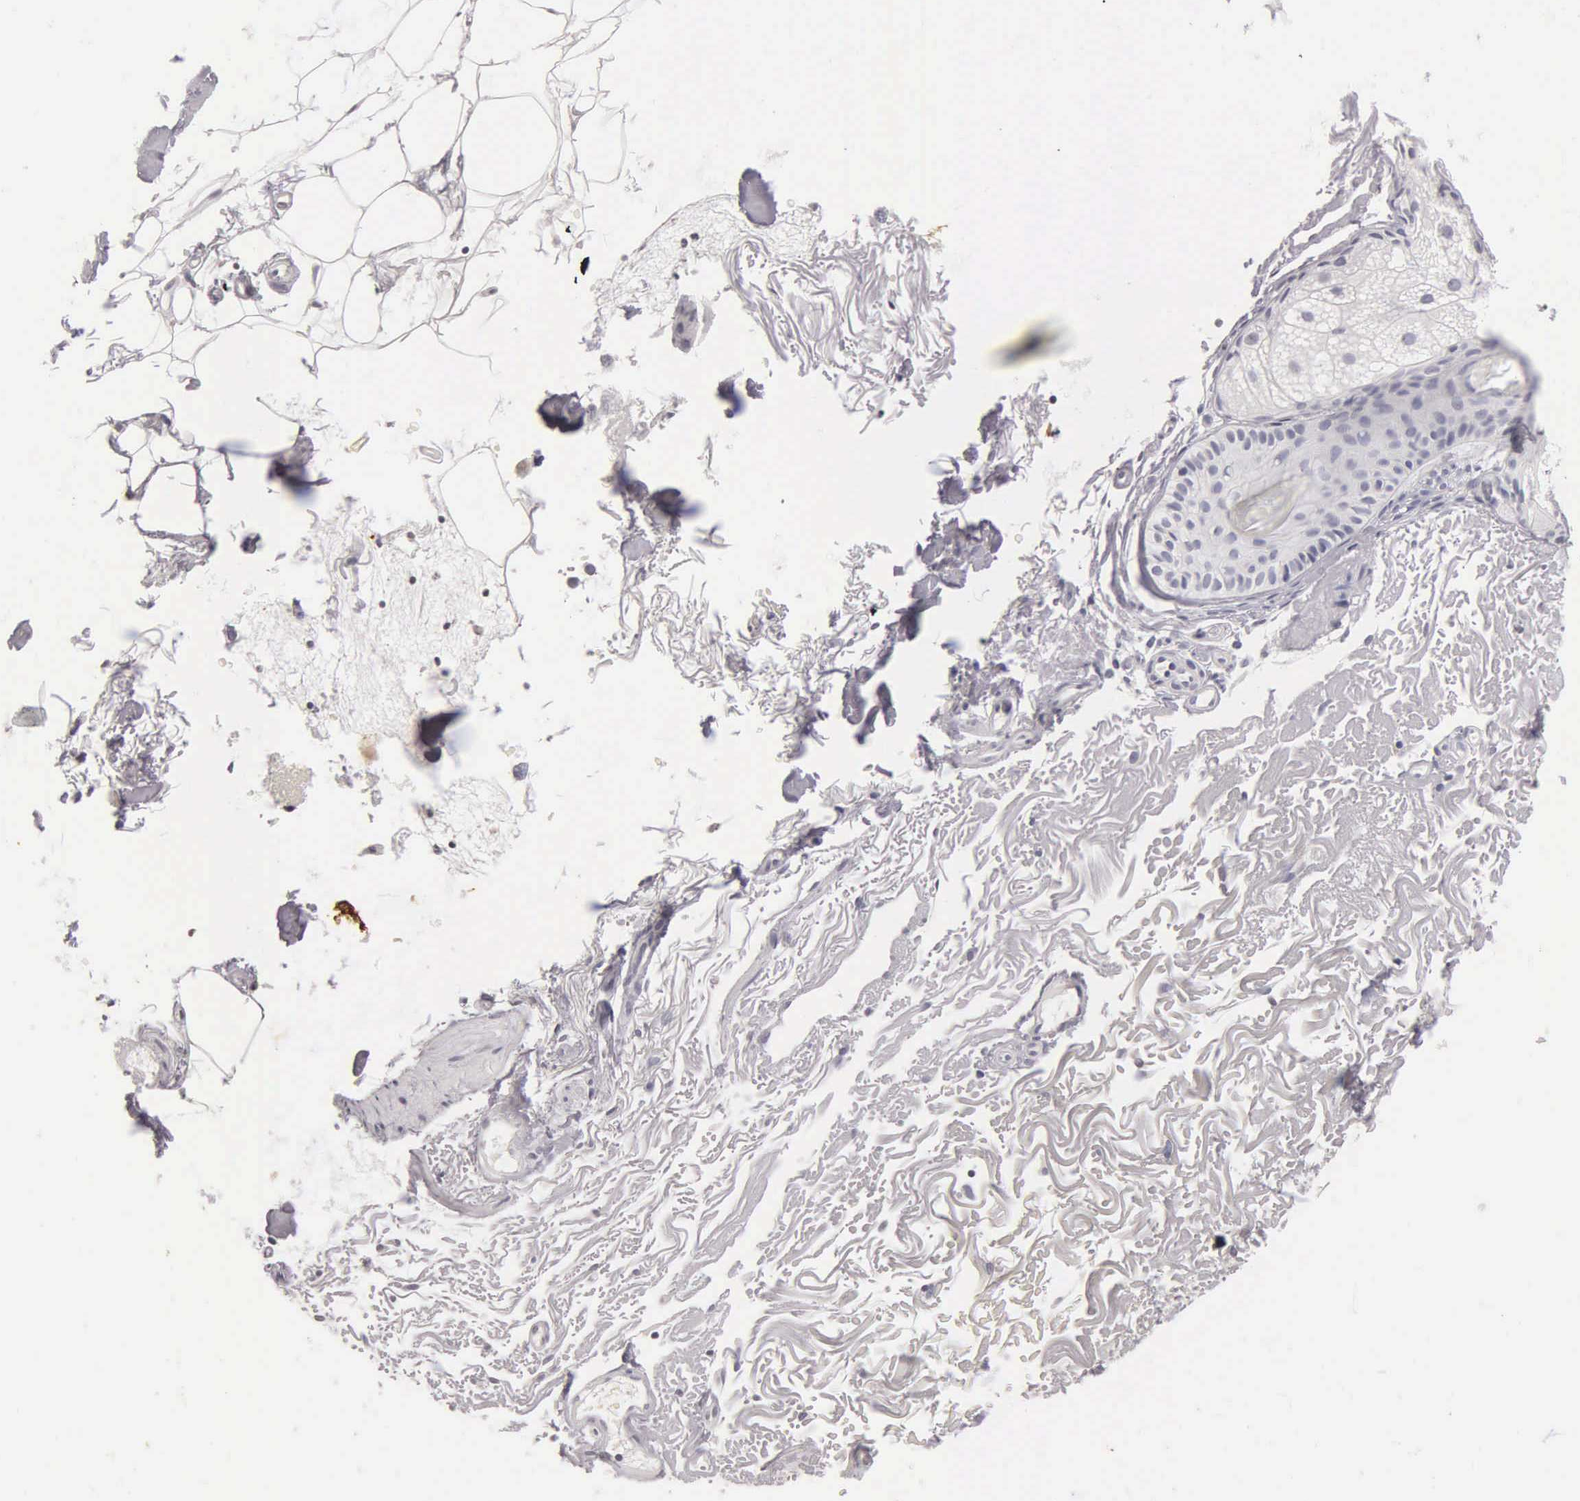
{"staining": {"intensity": "negative", "quantity": "none", "location": "none"}, "tissue": "skin", "cell_type": "Fibroblasts", "image_type": "normal", "snomed": [{"axis": "morphology", "description": "Normal tissue, NOS"}, {"axis": "topography", "description": "Skin"}], "caption": "Immunohistochemical staining of normal human skin demonstrates no significant expression in fibroblasts. Nuclei are stained in blue.", "gene": "SST", "patient": {"sex": "female", "age": 90}}